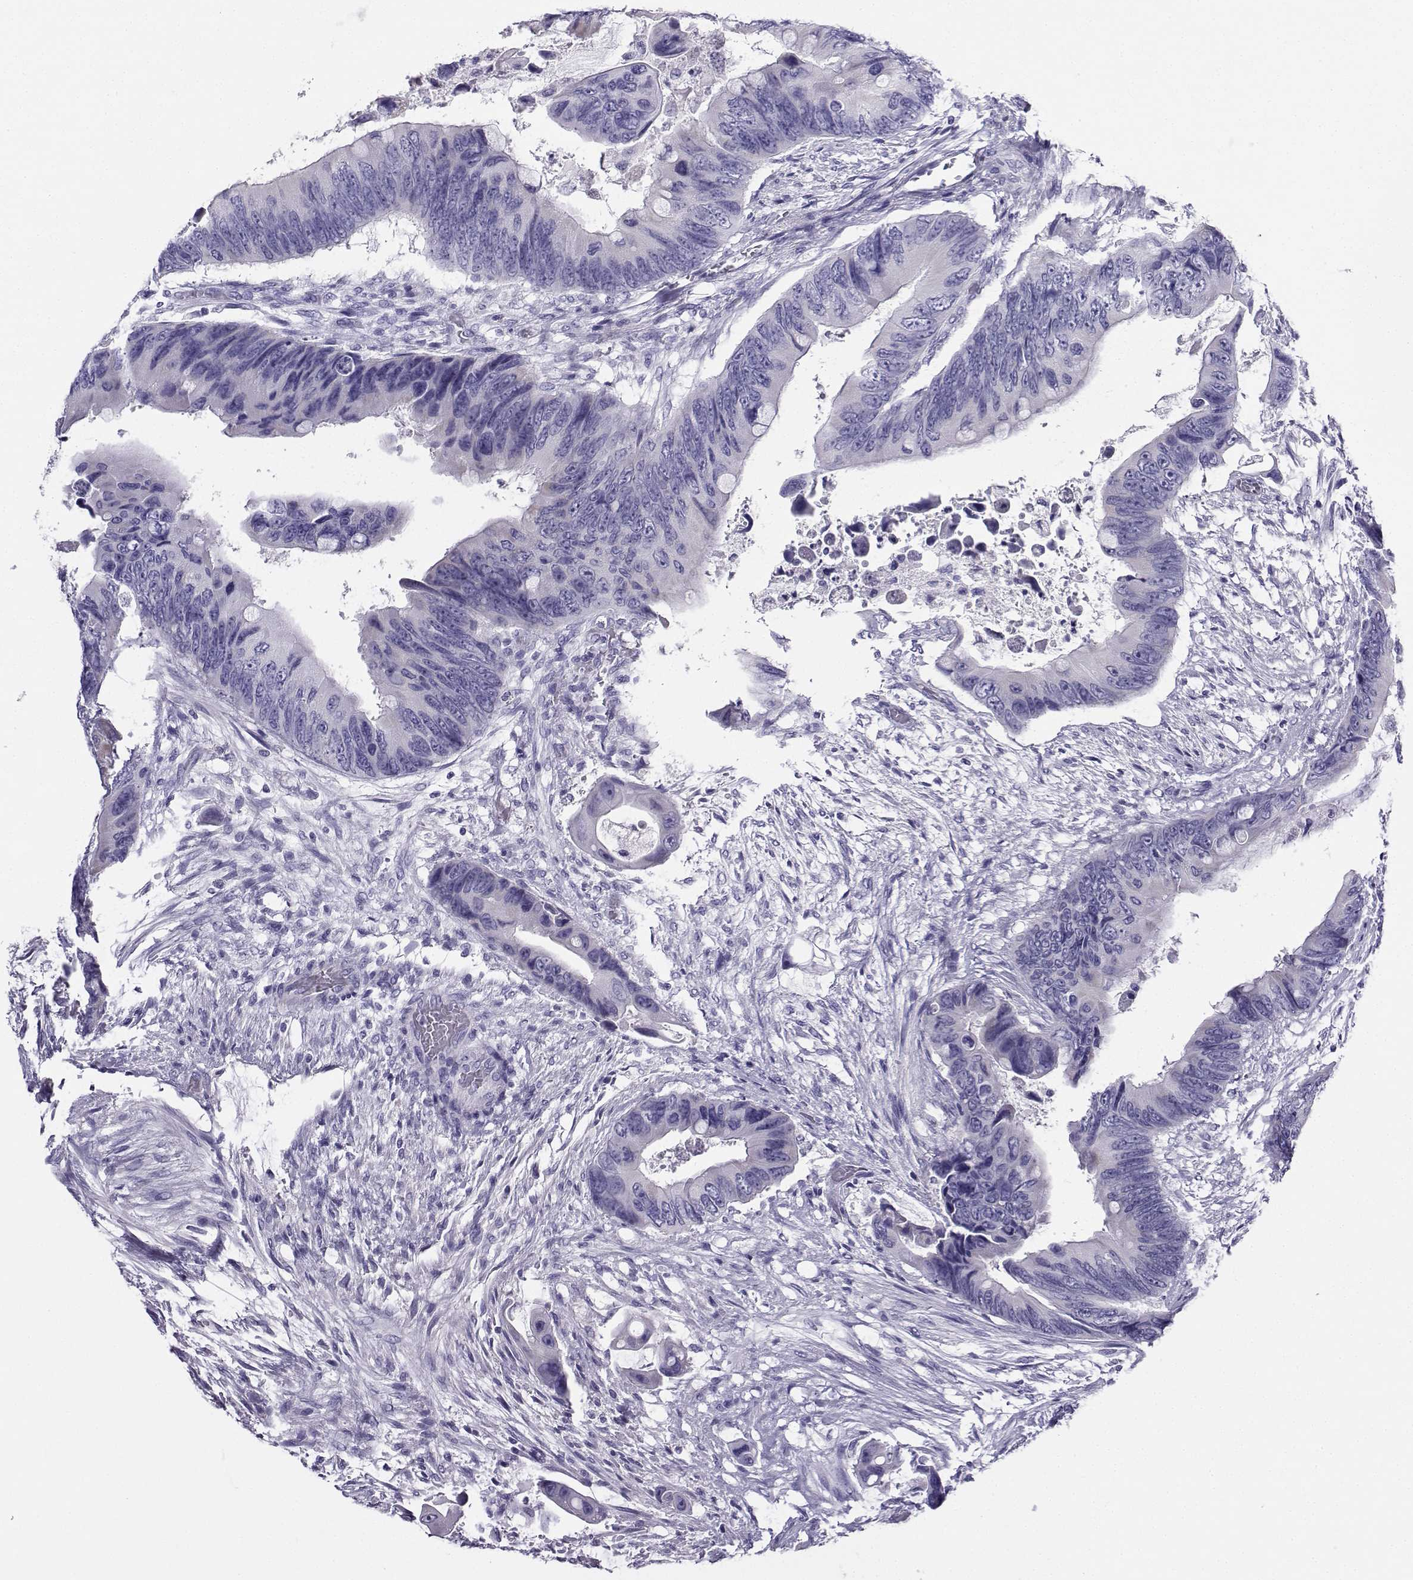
{"staining": {"intensity": "negative", "quantity": "none", "location": "none"}, "tissue": "colorectal cancer", "cell_type": "Tumor cells", "image_type": "cancer", "snomed": [{"axis": "morphology", "description": "Adenocarcinoma, NOS"}, {"axis": "topography", "description": "Rectum"}], "caption": "Human colorectal adenocarcinoma stained for a protein using immunohistochemistry (IHC) demonstrates no positivity in tumor cells.", "gene": "CD109", "patient": {"sex": "male", "age": 63}}